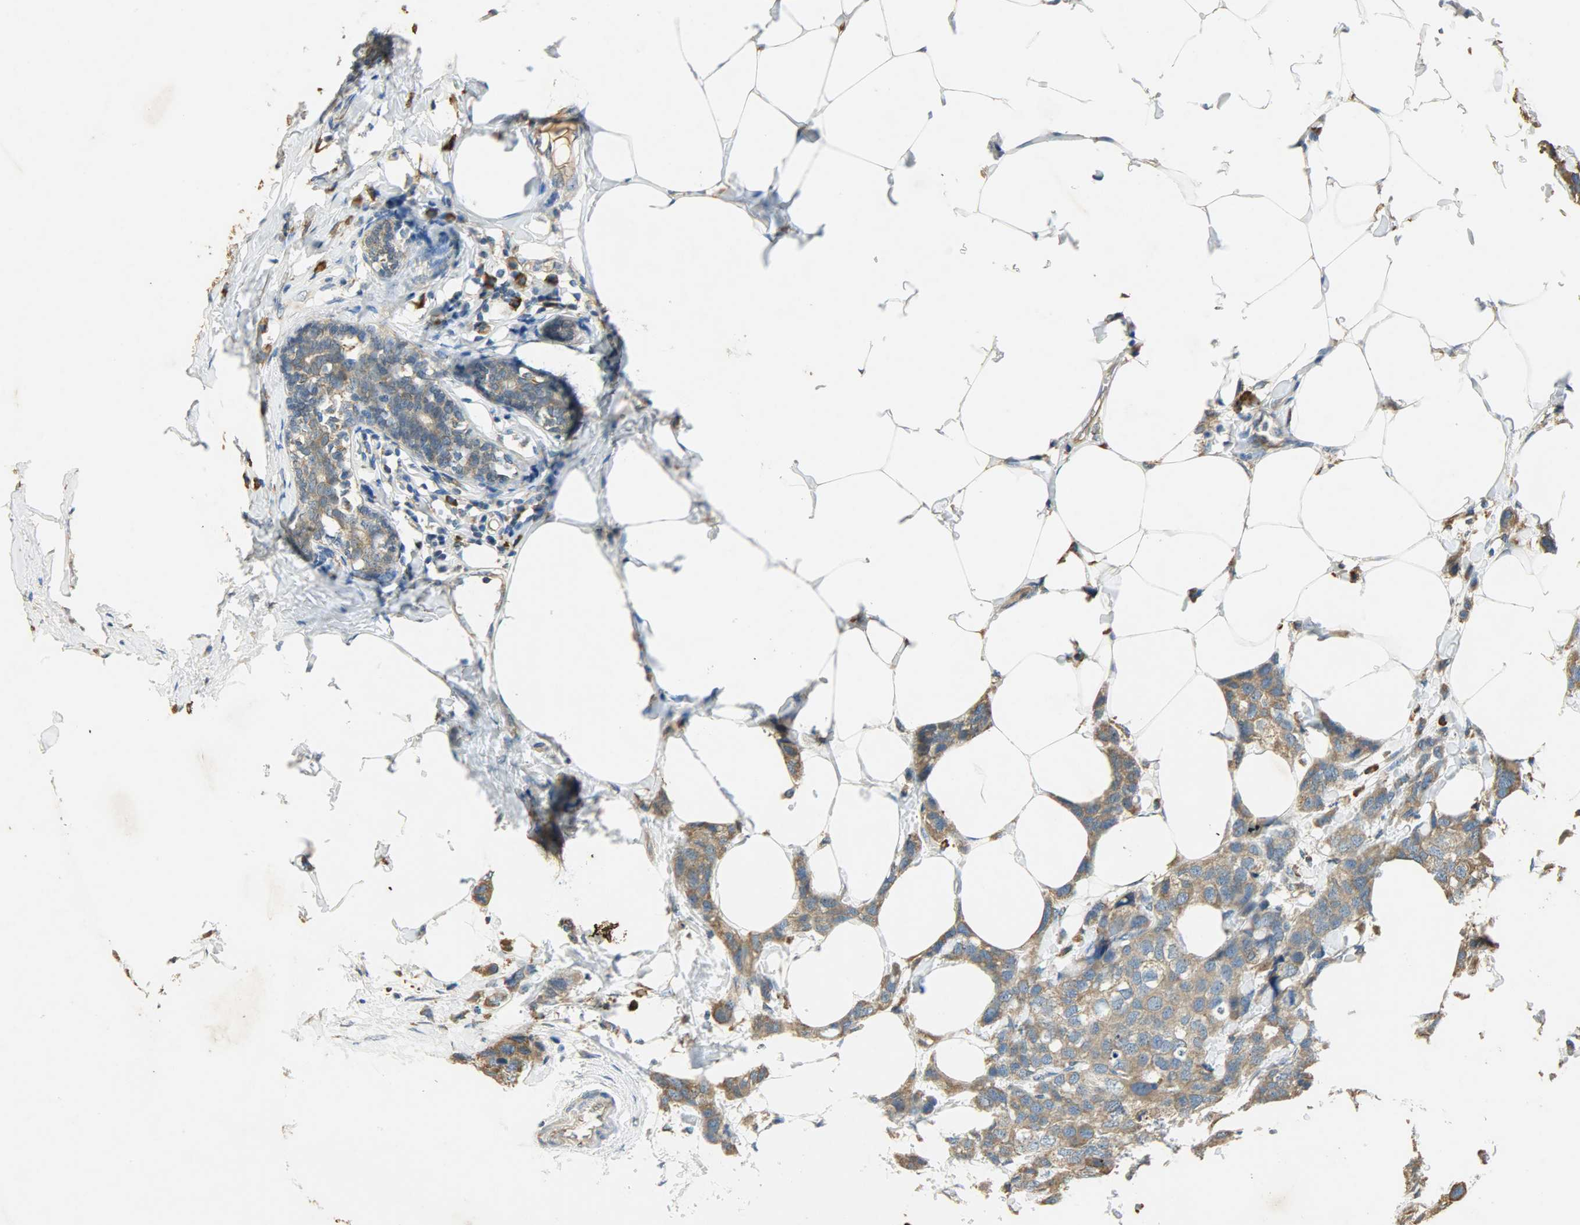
{"staining": {"intensity": "moderate", "quantity": ">75%", "location": "cytoplasmic/membranous"}, "tissue": "breast cancer", "cell_type": "Tumor cells", "image_type": "cancer", "snomed": [{"axis": "morphology", "description": "Normal tissue, NOS"}, {"axis": "morphology", "description": "Duct carcinoma"}, {"axis": "topography", "description": "Breast"}], "caption": "Immunohistochemistry of human breast cancer exhibits medium levels of moderate cytoplasmic/membranous staining in approximately >75% of tumor cells.", "gene": "HSPA5", "patient": {"sex": "female", "age": 50}}